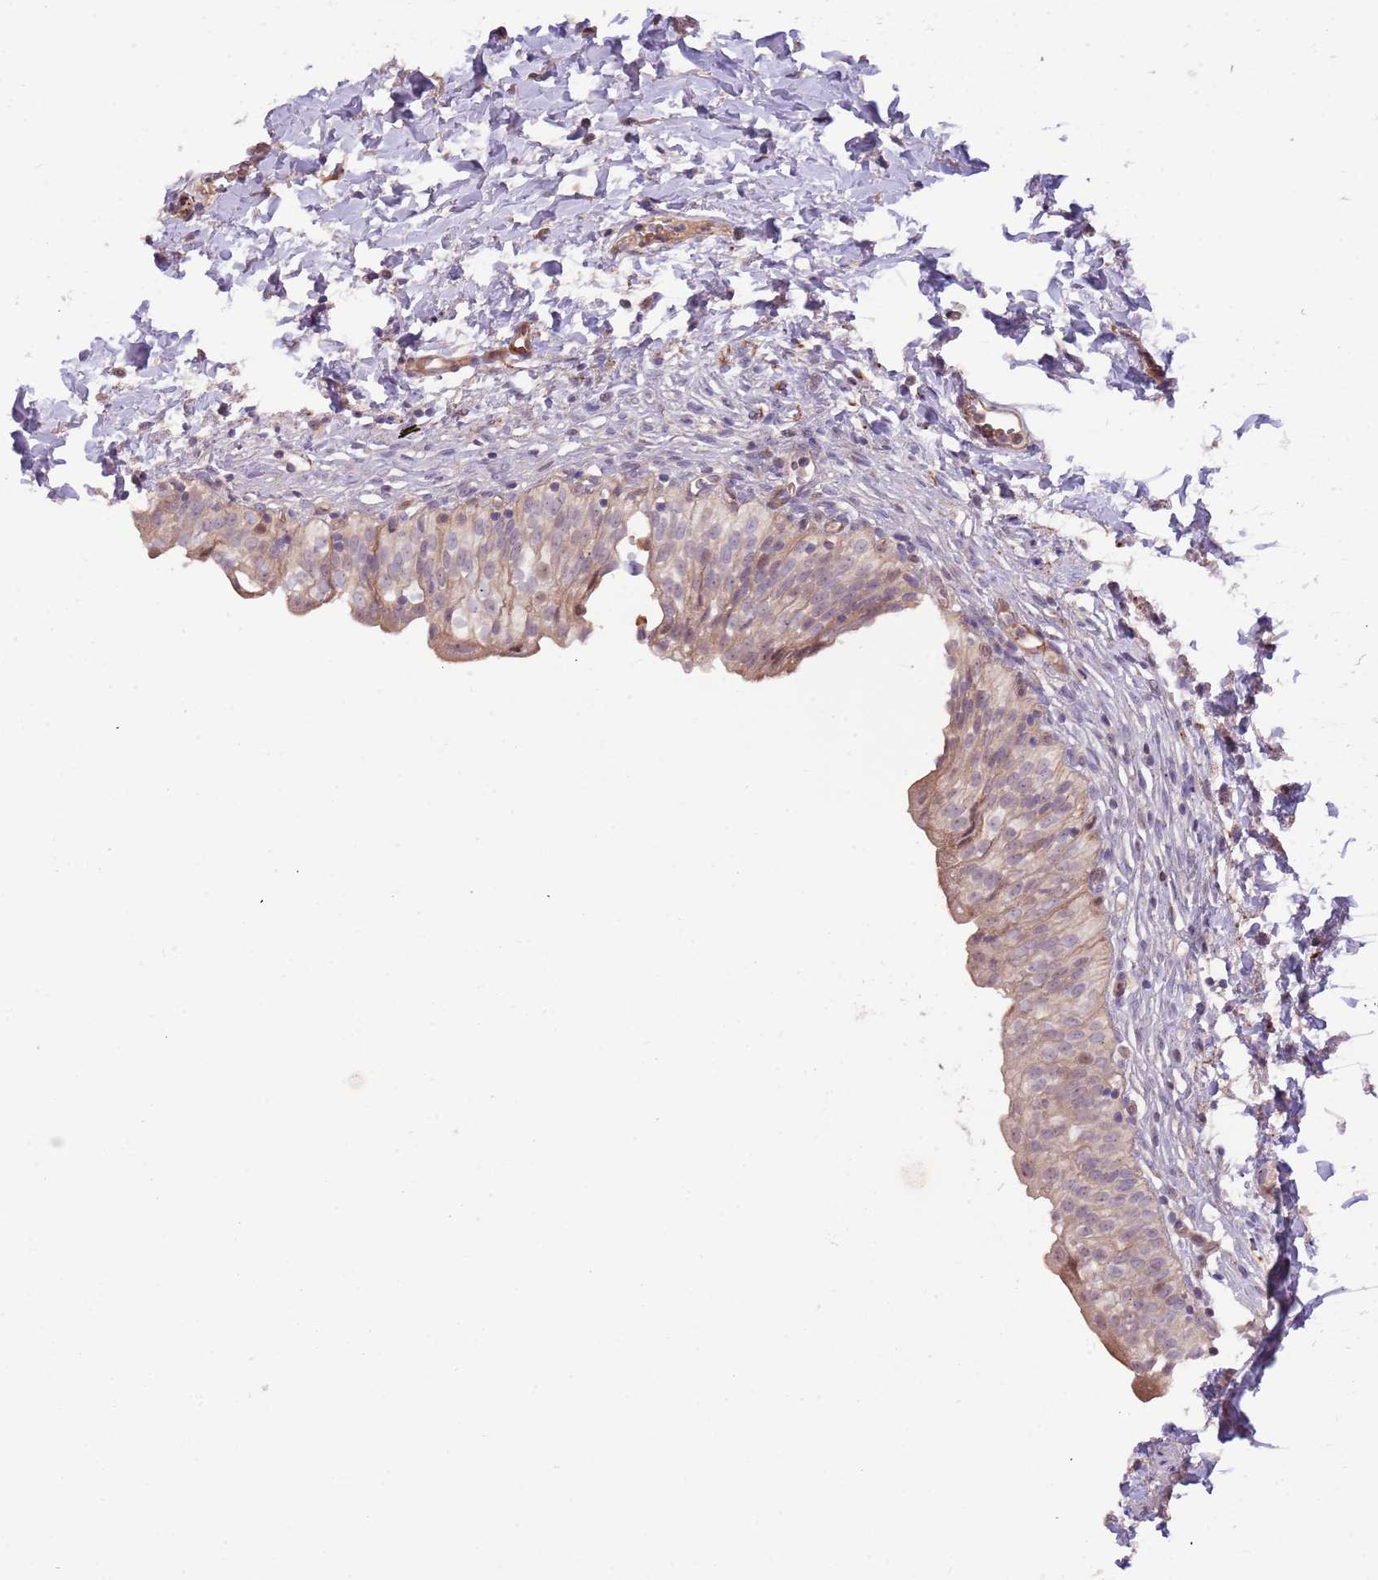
{"staining": {"intensity": "moderate", "quantity": ">75%", "location": "cytoplasmic/membranous,nuclear"}, "tissue": "urinary bladder", "cell_type": "Urothelial cells", "image_type": "normal", "snomed": [{"axis": "morphology", "description": "Normal tissue, NOS"}, {"axis": "topography", "description": "Urinary bladder"}], "caption": "Urinary bladder stained with a protein marker reveals moderate staining in urothelial cells.", "gene": "TRAPPC6B", "patient": {"sex": "male", "age": 55}}